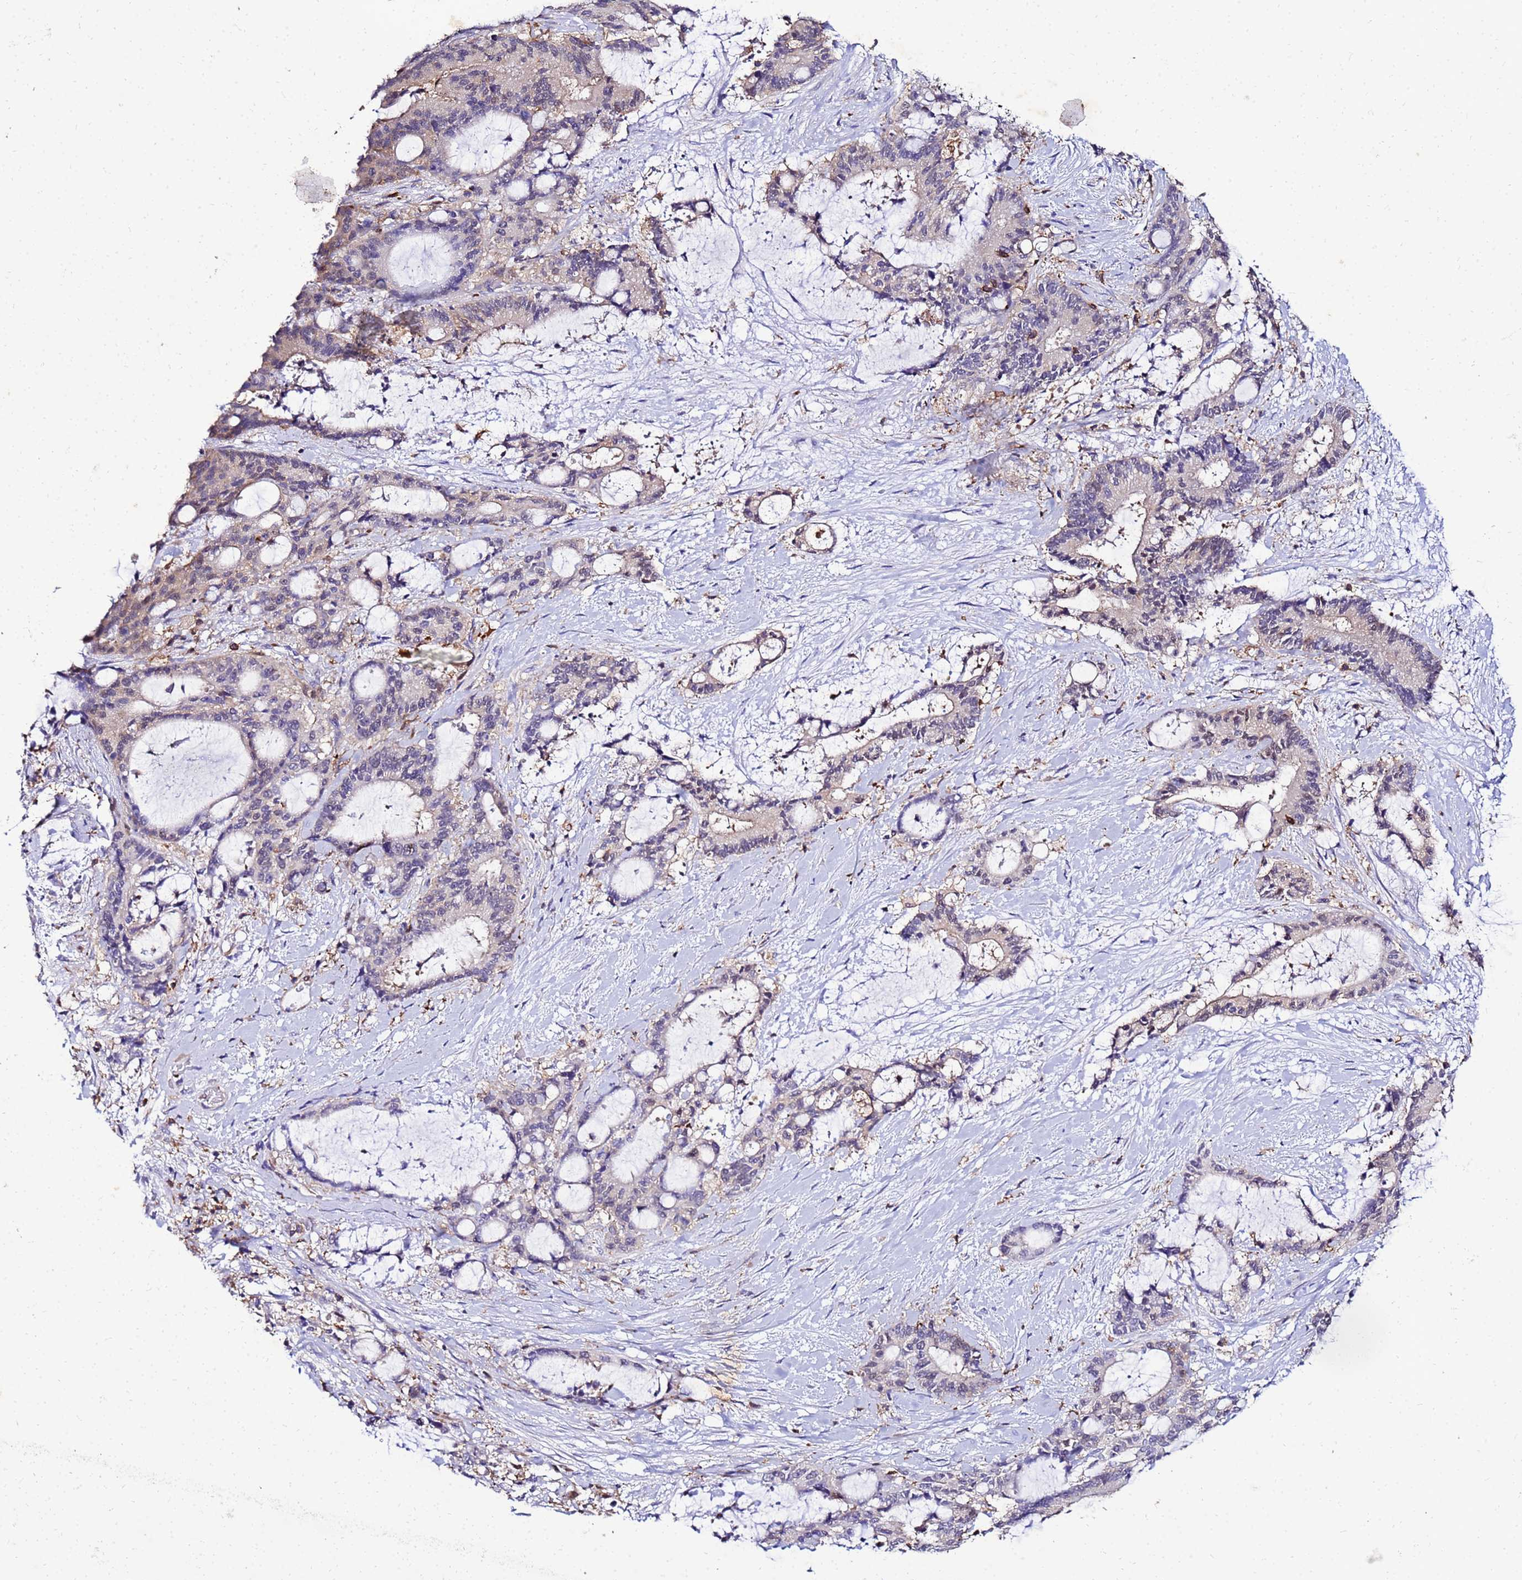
{"staining": {"intensity": "weak", "quantity": "<25%", "location": "cytoplasmic/membranous"}, "tissue": "liver cancer", "cell_type": "Tumor cells", "image_type": "cancer", "snomed": [{"axis": "morphology", "description": "Normal tissue, NOS"}, {"axis": "morphology", "description": "Cholangiocarcinoma"}, {"axis": "topography", "description": "Liver"}, {"axis": "topography", "description": "Peripheral nerve tissue"}], "caption": "A photomicrograph of liver cancer (cholangiocarcinoma) stained for a protein reveals no brown staining in tumor cells.", "gene": "DBNDD2", "patient": {"sex": "female", "age": 73}}